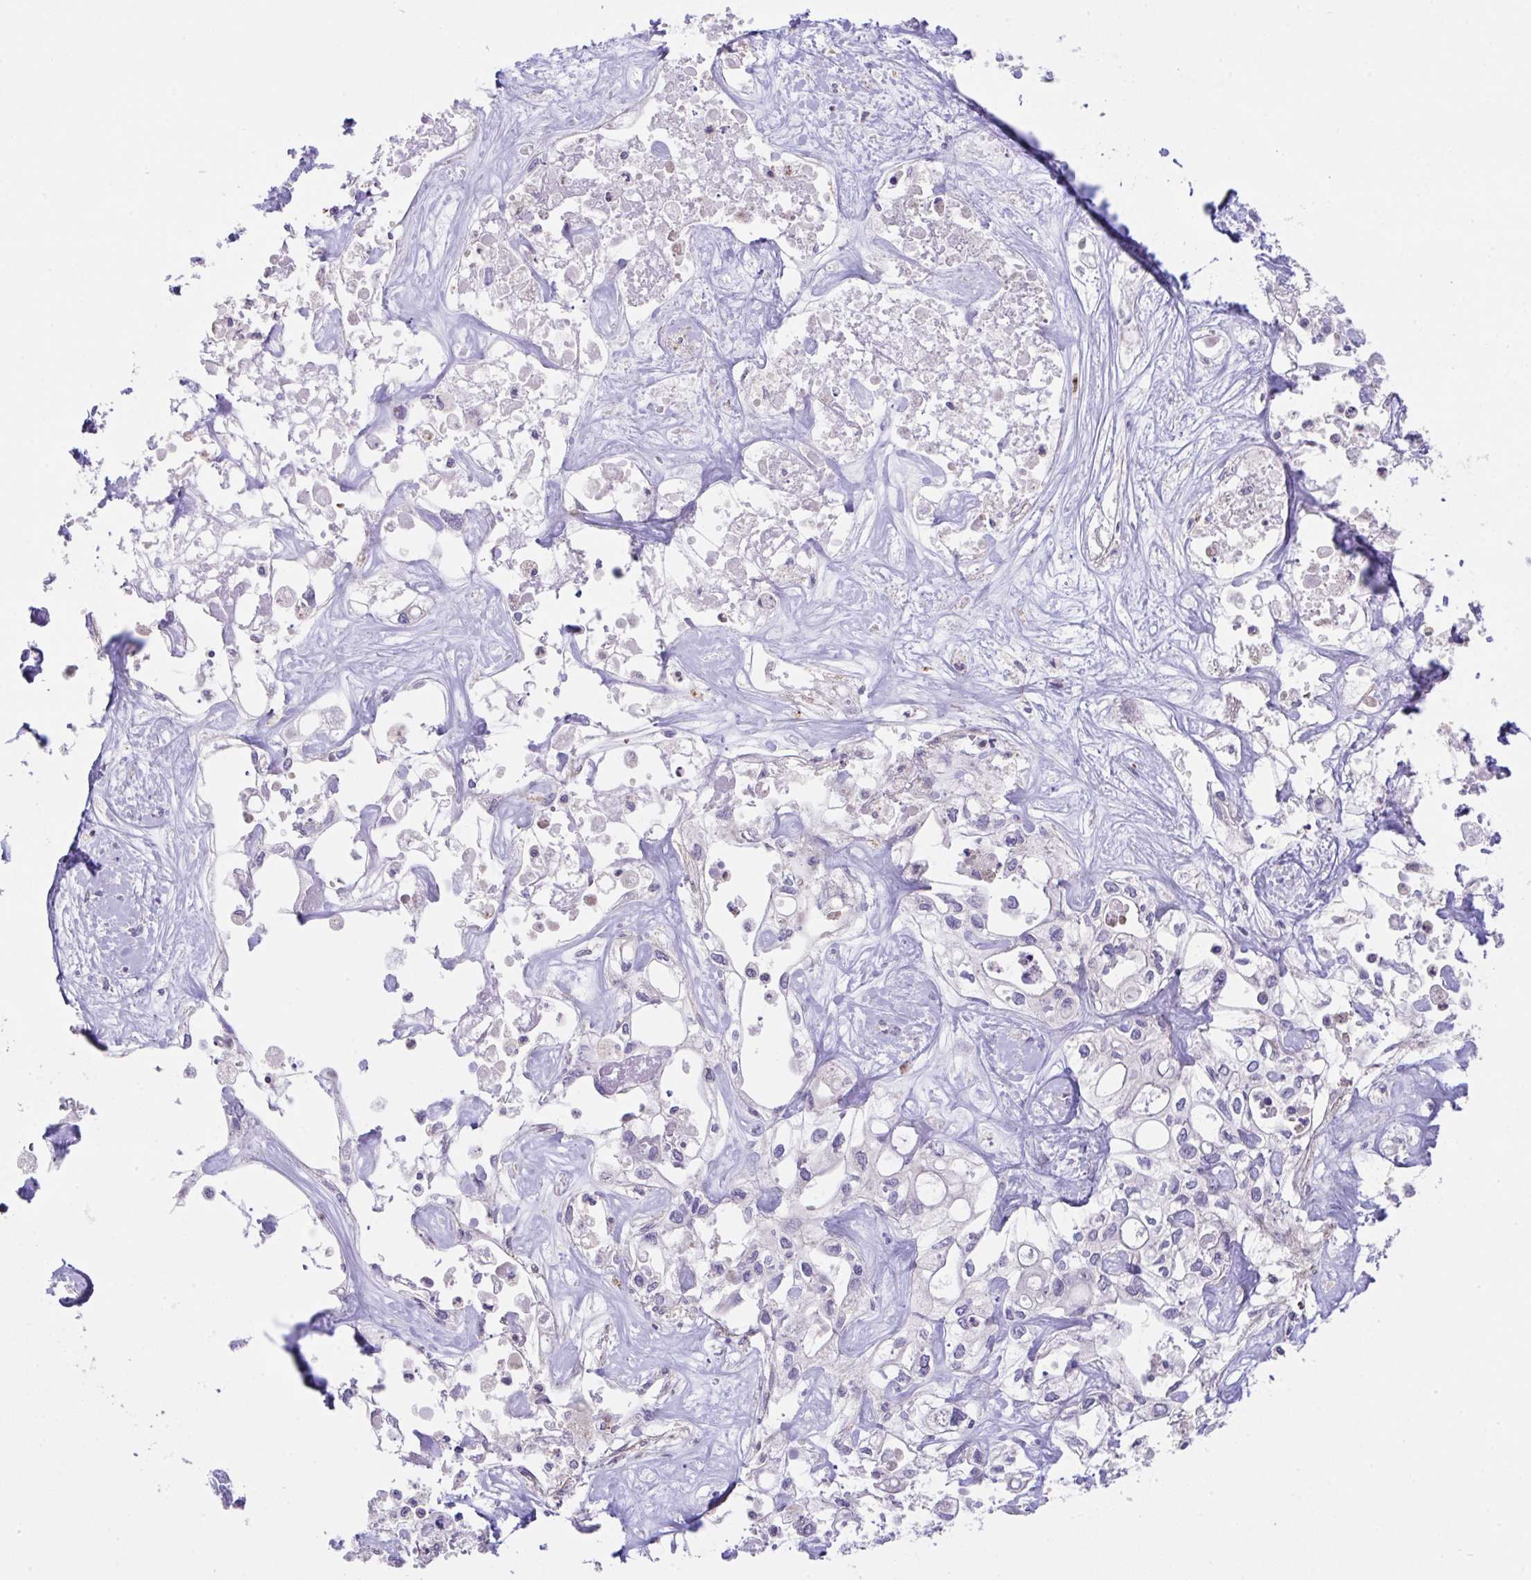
{"staining": {"intensity": "negative", "quantity": "none", "location": "none"}, "tissue": "liver cancer", "cell_type": "Tumor cells", "image_type": "cancer", "snomed": [{"axis": "morphology", "description": "Cholangiocarcinoma"}, {"axis": "topography", "description": "Liver"}], "caption": "Tumor cells show no significant staining in liver cancer.", "gene": "RHOXF1", "patient": {"sex": "female", "age": 64}}